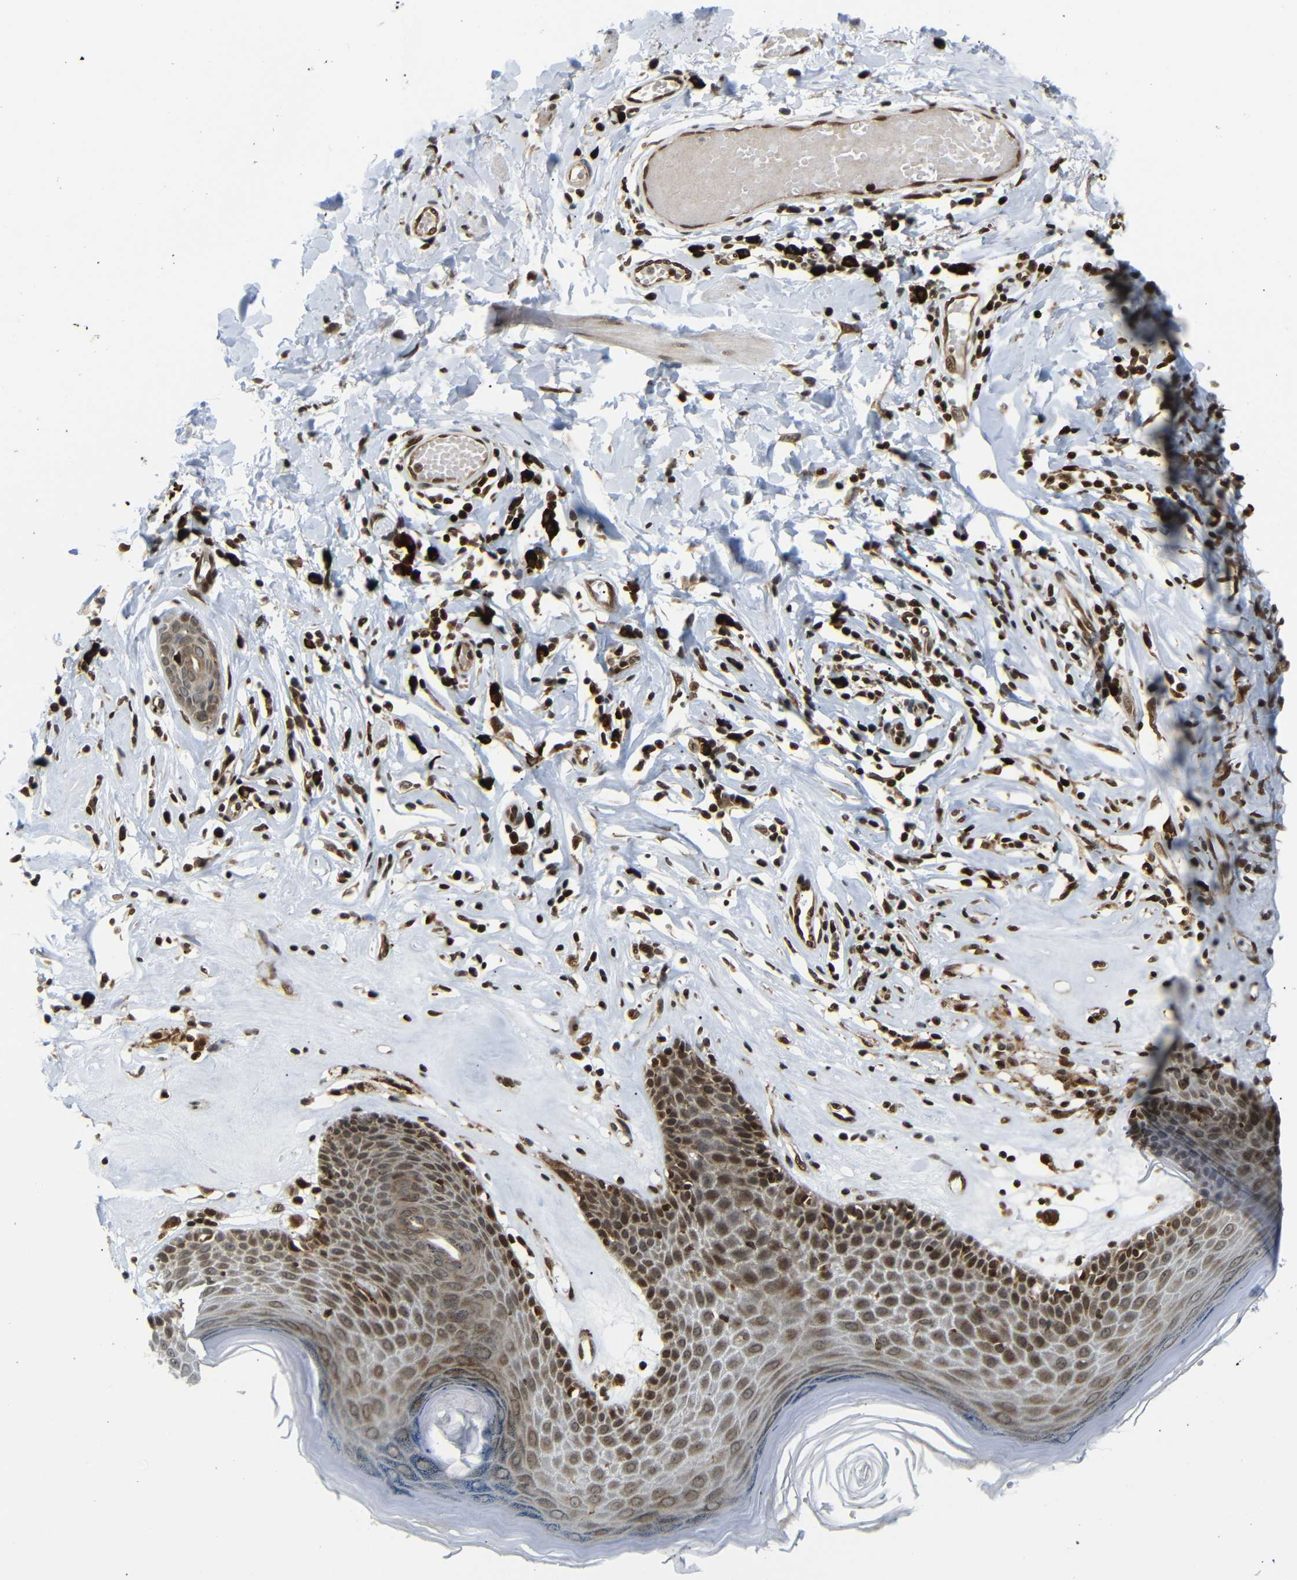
{"staining": {"intensity": "moderate", "quantity": ">75%", "location": "cytoplasmic/membranous,nuclear"}, "tissue": "skin", "cell_type": "Epidermal cells", "image_type": "normal", "snomed": [{"axis": "morphology", "description": "Normal tissue, NOS"}, {"axis": "morphology", "description": "Inflammation, NOS"}, {"axis": "topography", "description": "Vulva"}], "caption": "A high-resolution image shows immunohistochemistry (IHC) staining of normal skin, which demonstrates moderate cytoplasmic/membranous,nuclear positivity in approximately >75% of epidermal cells. (Stains: DAB in brown, nuclei in blue, Microscopy: brightfield microscopy at high magnification).", "gene": "SPCS2", "patient": {"sex": "female", "age": 84}}